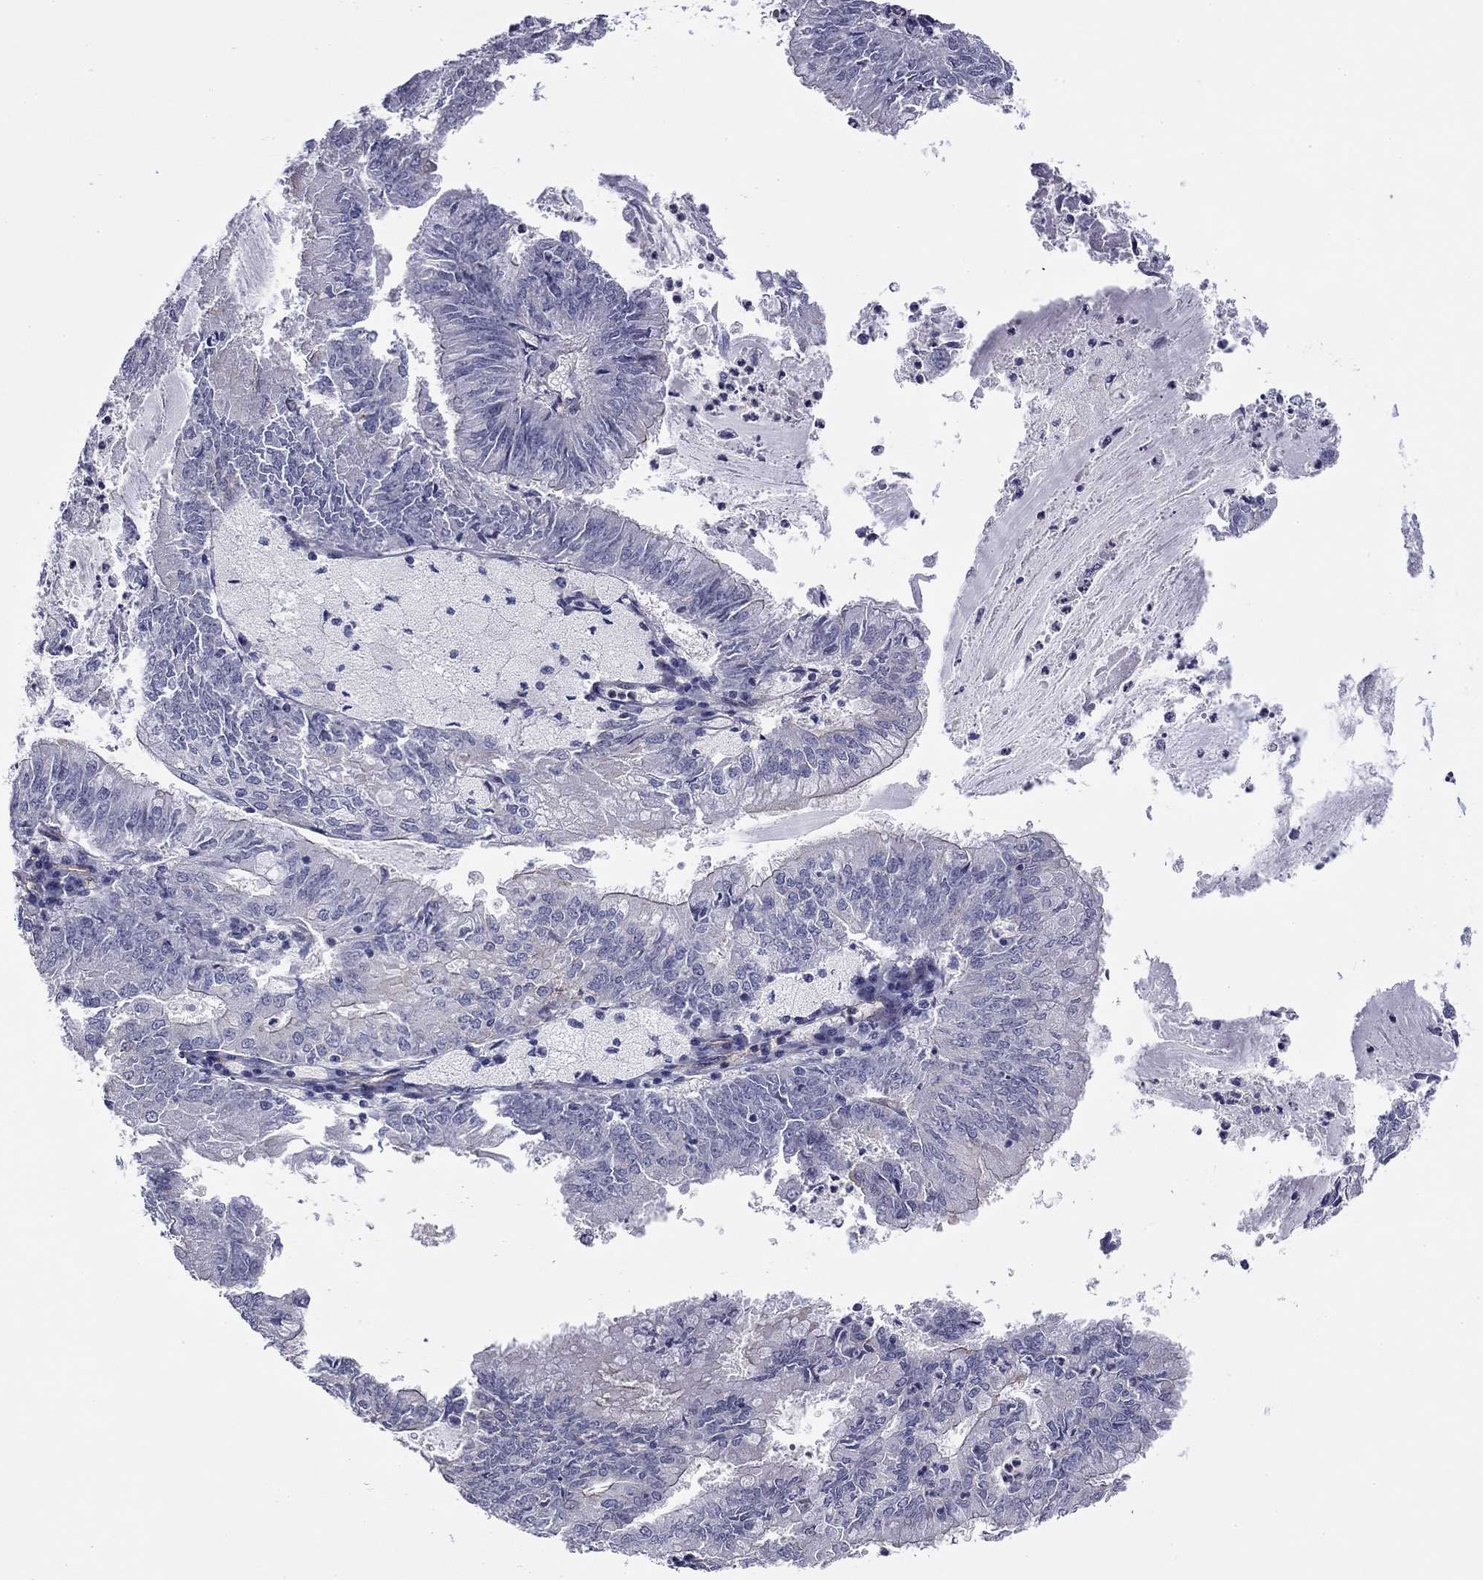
{"staining": {"intensity": "negative", "quantity": "none", "location": "none"}, "tissue": "endometrial cancer", "cell_type": "Tumor cells", "image_type": "cancer", "snomed": [{"axis": "morphology", "description": "Adenocarcinoma, NOS"}, {"axis": "topography", "description": "Endometrium"}], "caption": "DAB (3,3'-diaminobenzidine) immunohistochemical staining of human endometrial cancer shows no significant positivity in tumor cells.", "gene": "TCHH", "patient": {"sex": "female", "age": 57}}